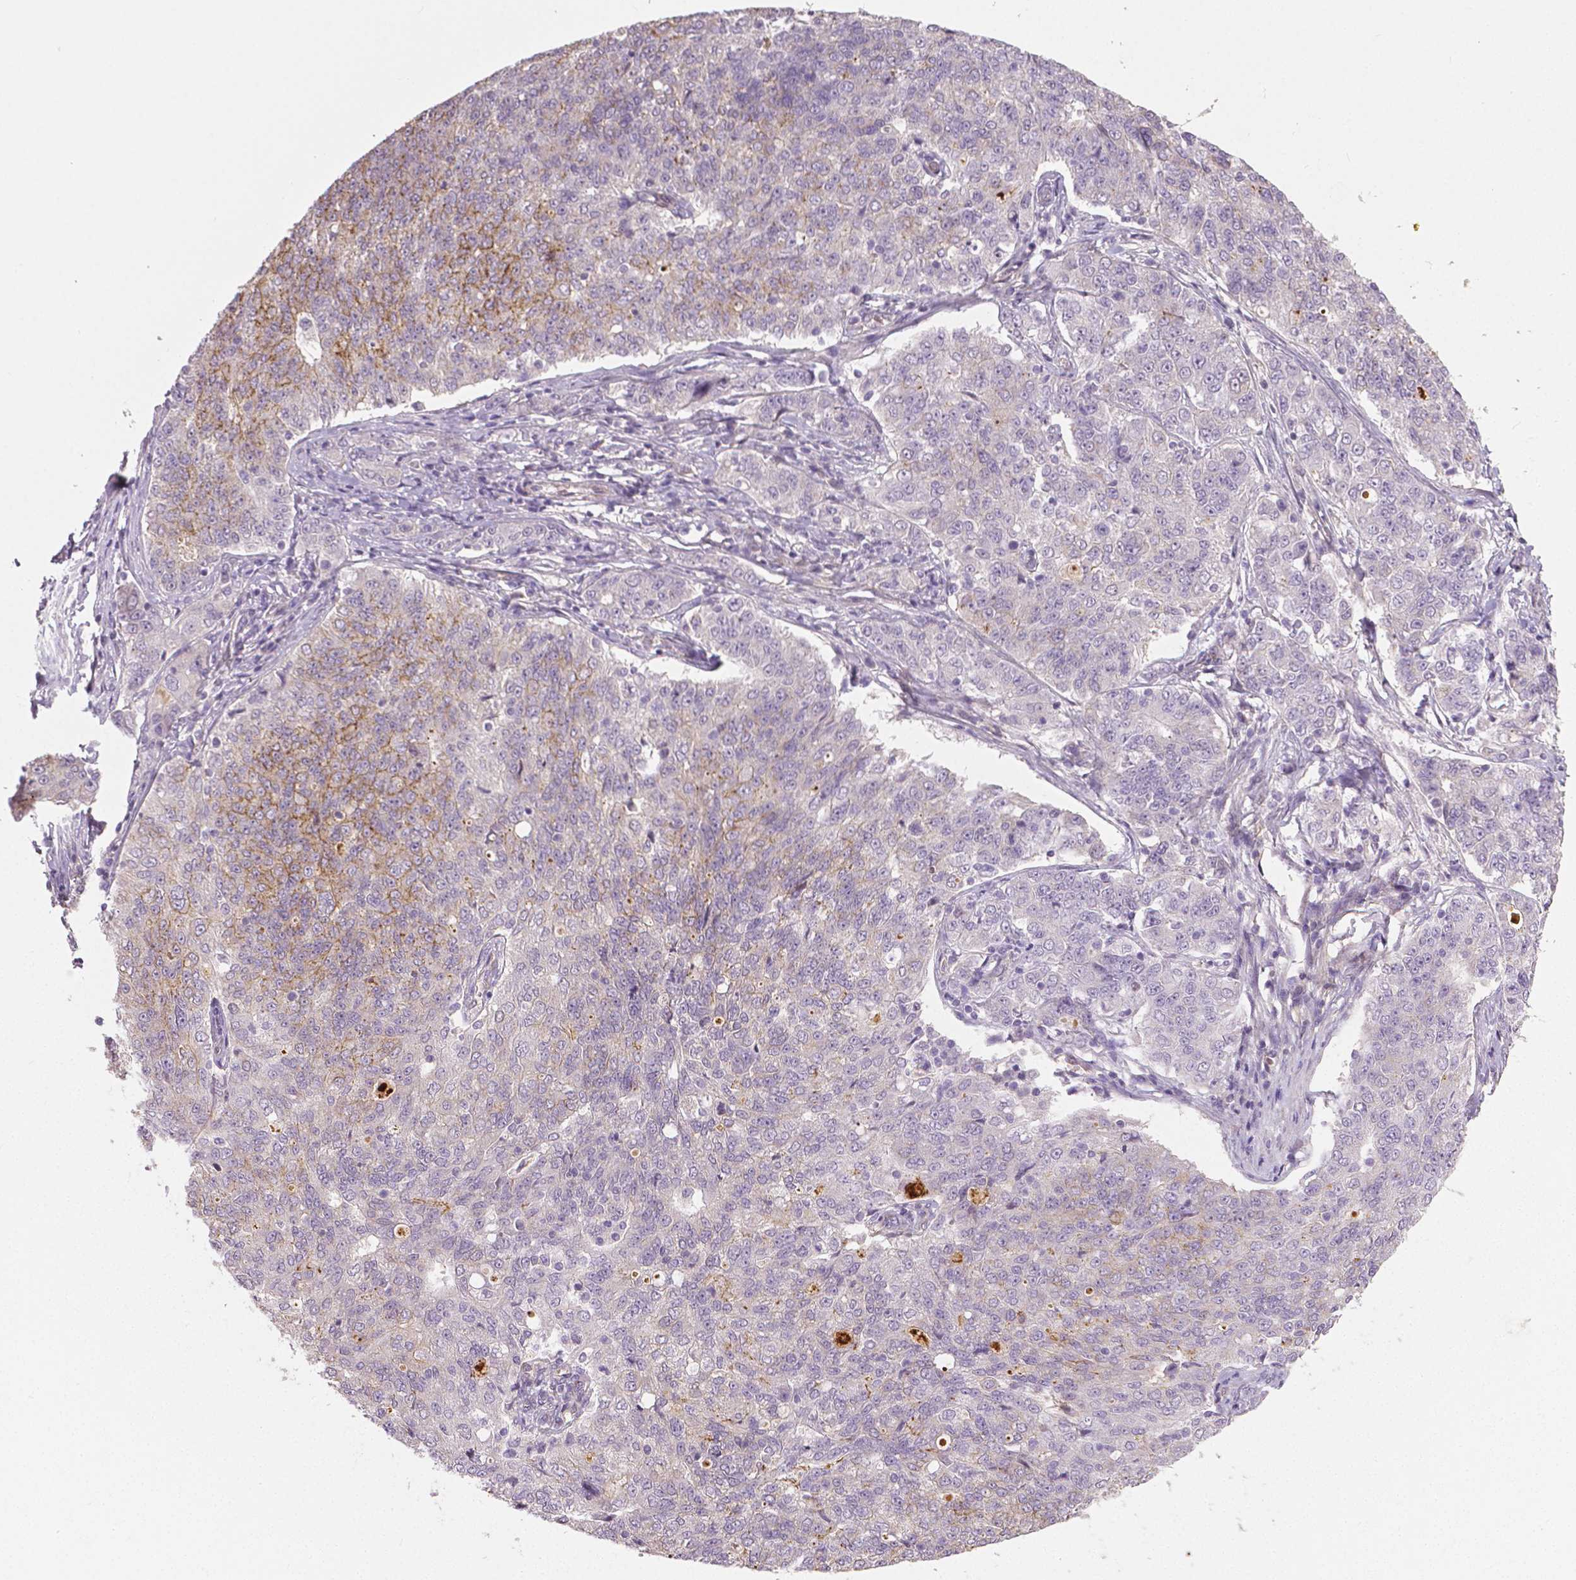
{"staining": {"intensity": "moderate", "quantity": "<25%", "location": "cytoplasmic/membranous"}, "tissue": "endometrial cancer", "cell_type": "Tumor cells", "image_type": "cancer", "snomed": [{"axis": "morphology", "description": "Adenocarcinoma, NOS"}, {"axis": "topography", "description": "Endometrium"}], "caption": "Protein expression analysis of endometrial adenocarcinoma shows moderate cytoplasmic/membranous staining in about <25% of tumor cells. (DAB (3,3'-diaminobenzidine) = brown stain, brightfield microscopy at high magnification).", "gene": "FLT1", "patient": {"sex": "female", "age": 43}}